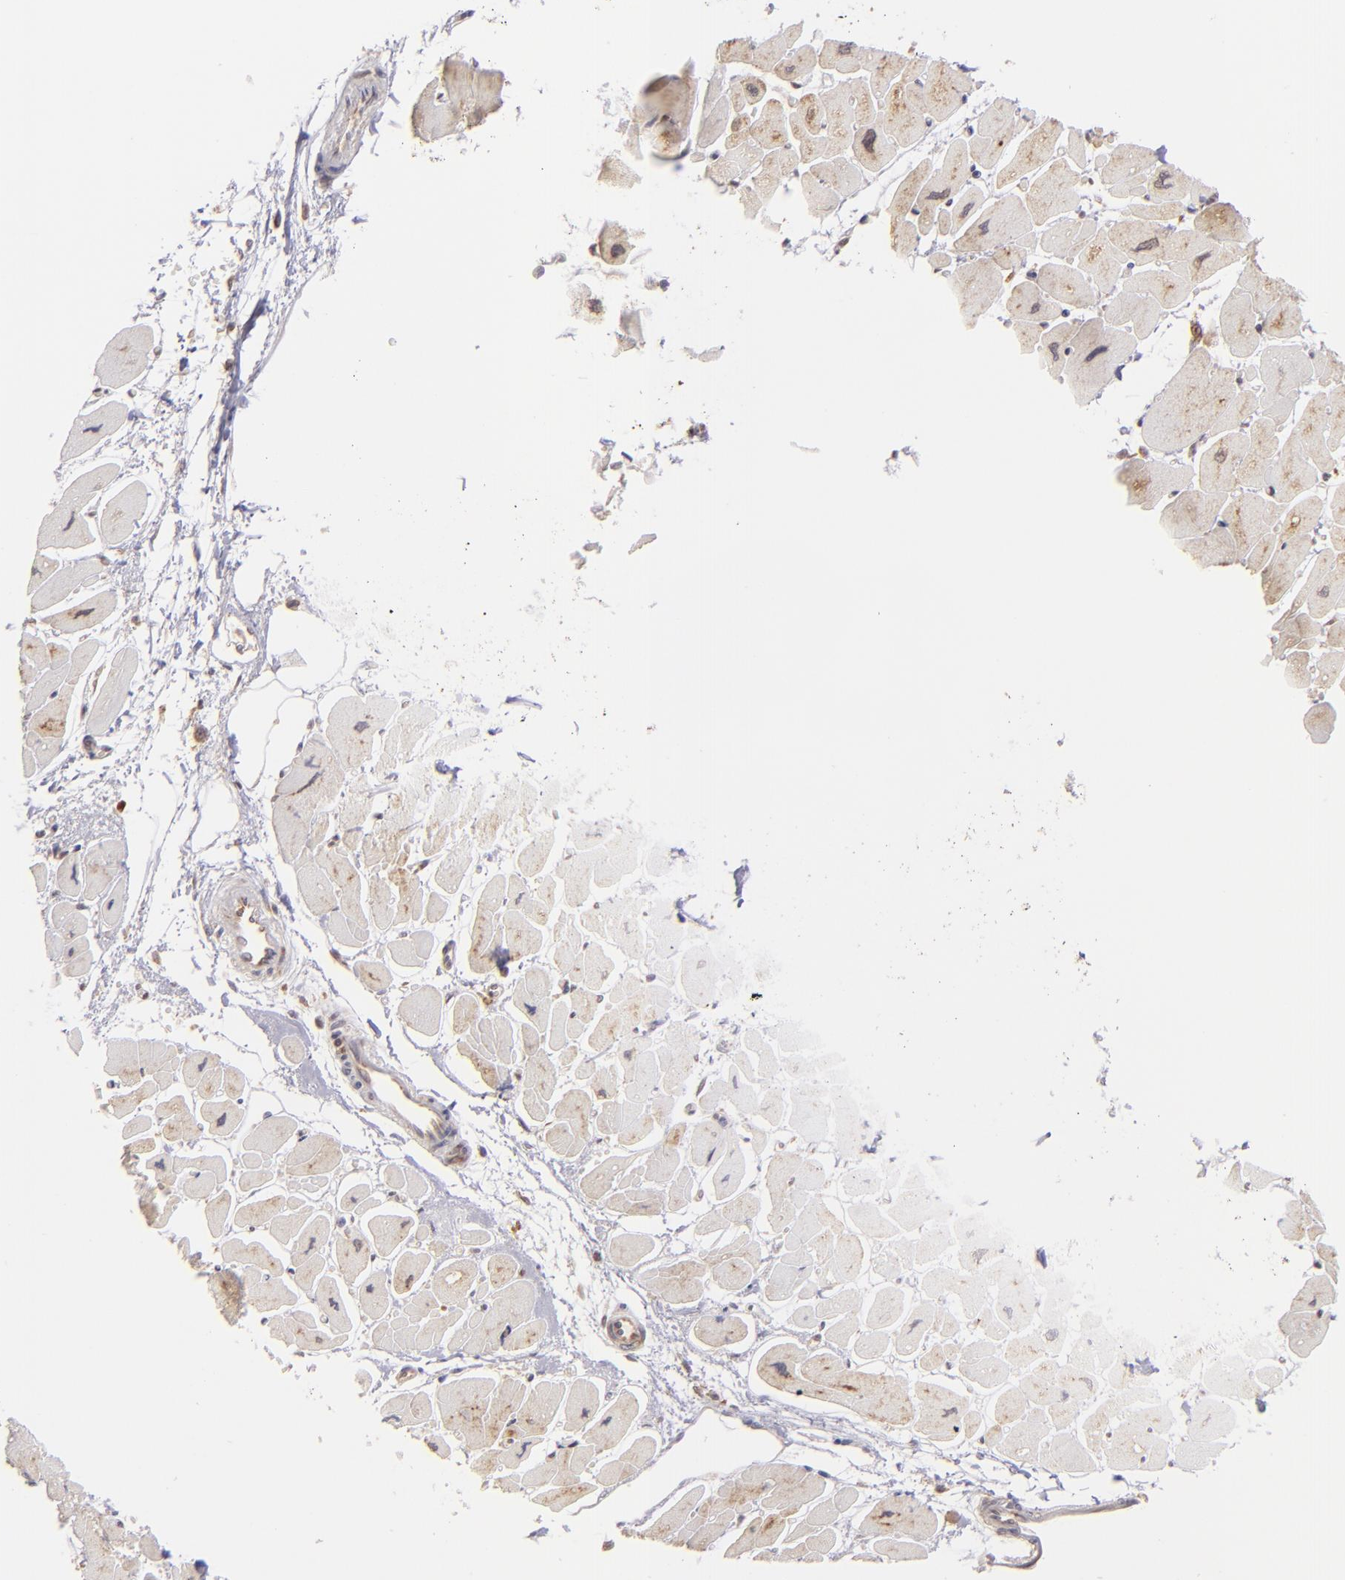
{"staining": {"intensity": "weak", "quantity": "<25%", "location": "cytoplasmic/membranous"}, "tissue": "heart muscle", "cell_type": "Cardiomyocytes", "image_type": "normal", "snomed": [{"axis": "morphology", "description": "Normal tissue, NOS"}, {"axis": "topography", "description": "Heart"}], "caption": "Immunohistochemical staining of unremarkable heart muscle shows no significant staining in cardiomyocytes. The staining is performed using DAB brown chromogen with nuclei counter-stained in using hematoxylin.", "gene": "PTPN13", "patient": {"sex": "female", "age": 54}}